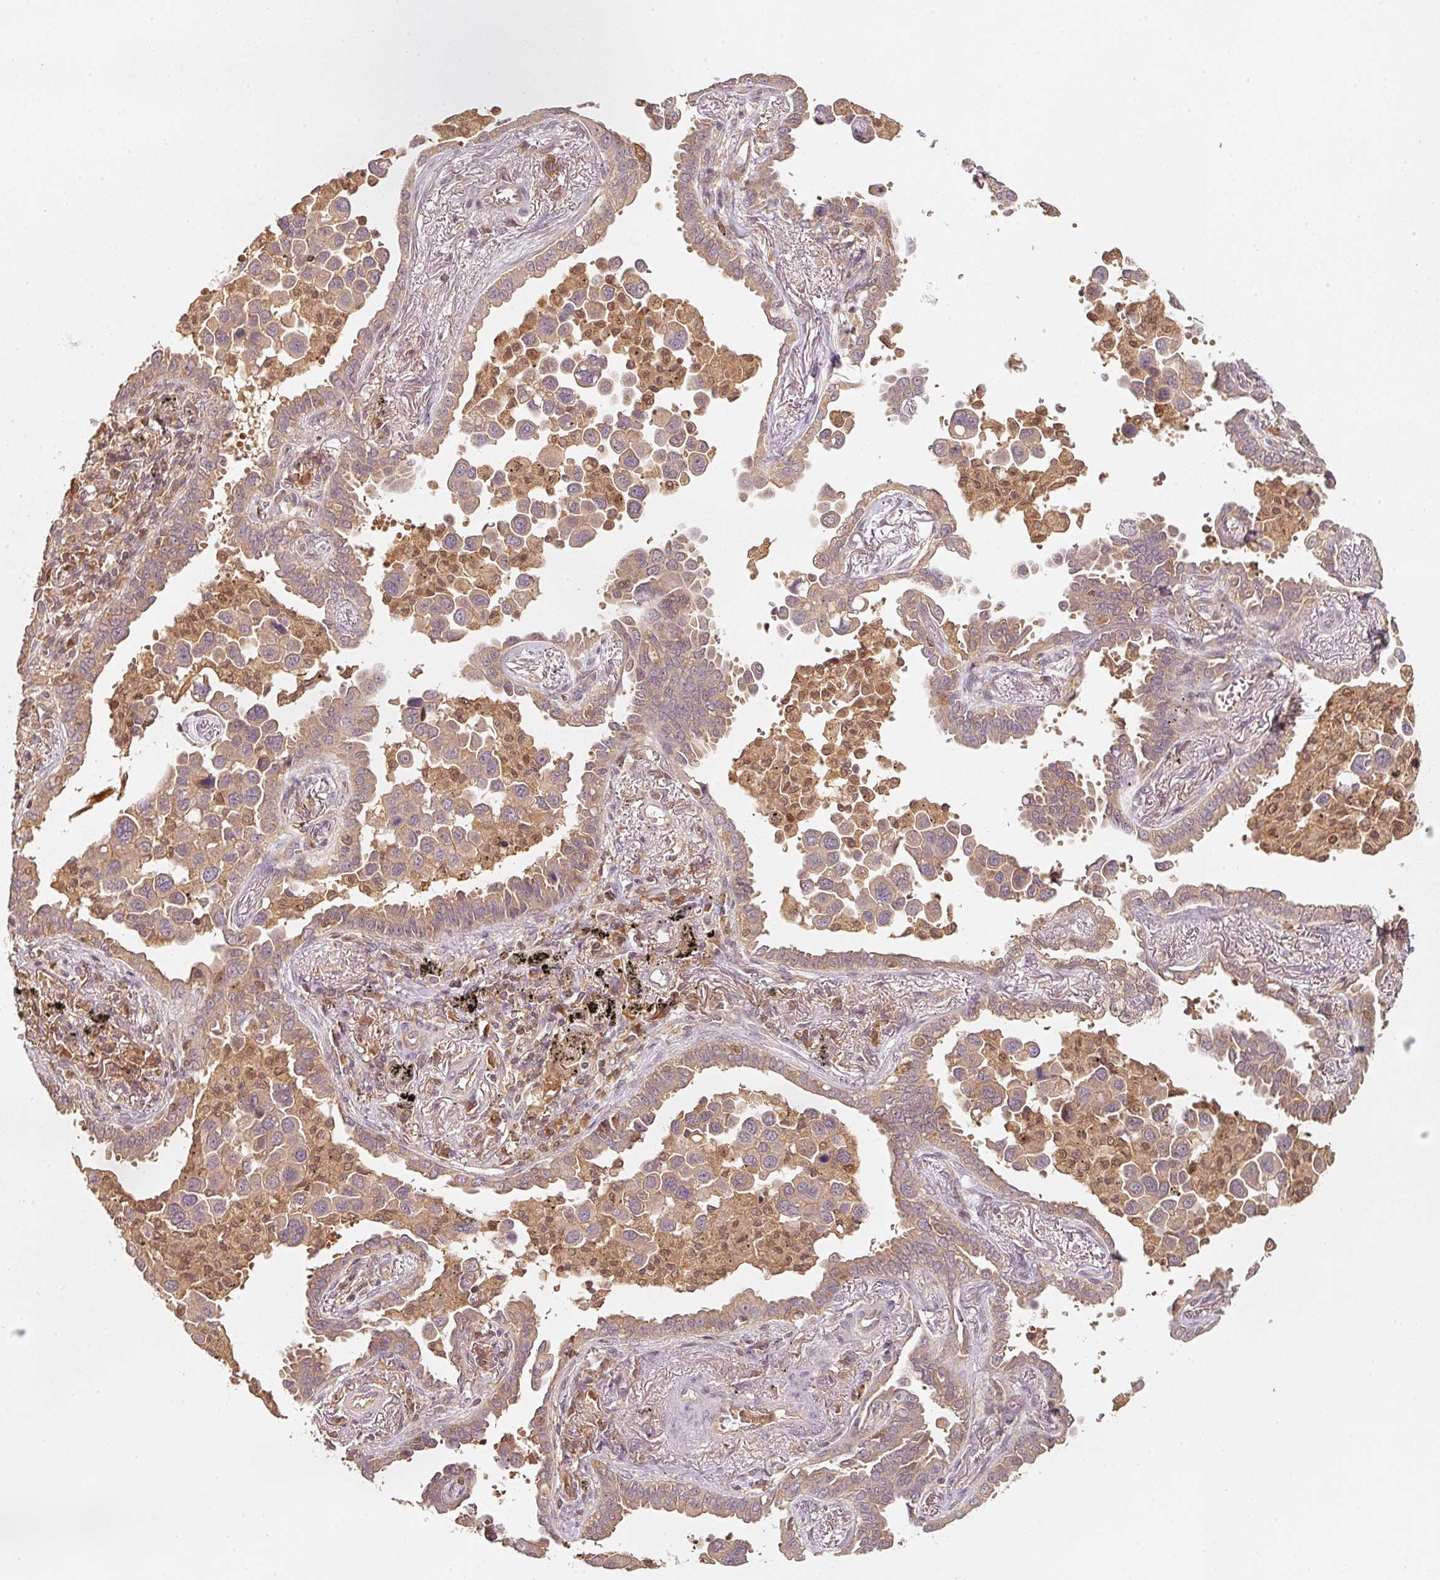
{"staining": {"intensity": "weak", "quantity": ">75%", "location": "cytoplasmic/membranous"}, "tissue": "lung cancer", "cell_type": "Tumor cells", "image_type": "cancer", "snomed": [{"axis": "morphology", "description": "Adenocarcinoma, NOS"}, {"axis": "topography", "description": "Lung"}], "caption": "Immunohistochemical staining of adenocarcinoma (lung) reveals low levels of weak cytoplasmic/membranous protein staining in approximately >75% of tumor cells.", "gene": "RRAS2", "patient": {"sex": "male", "age": 67}}